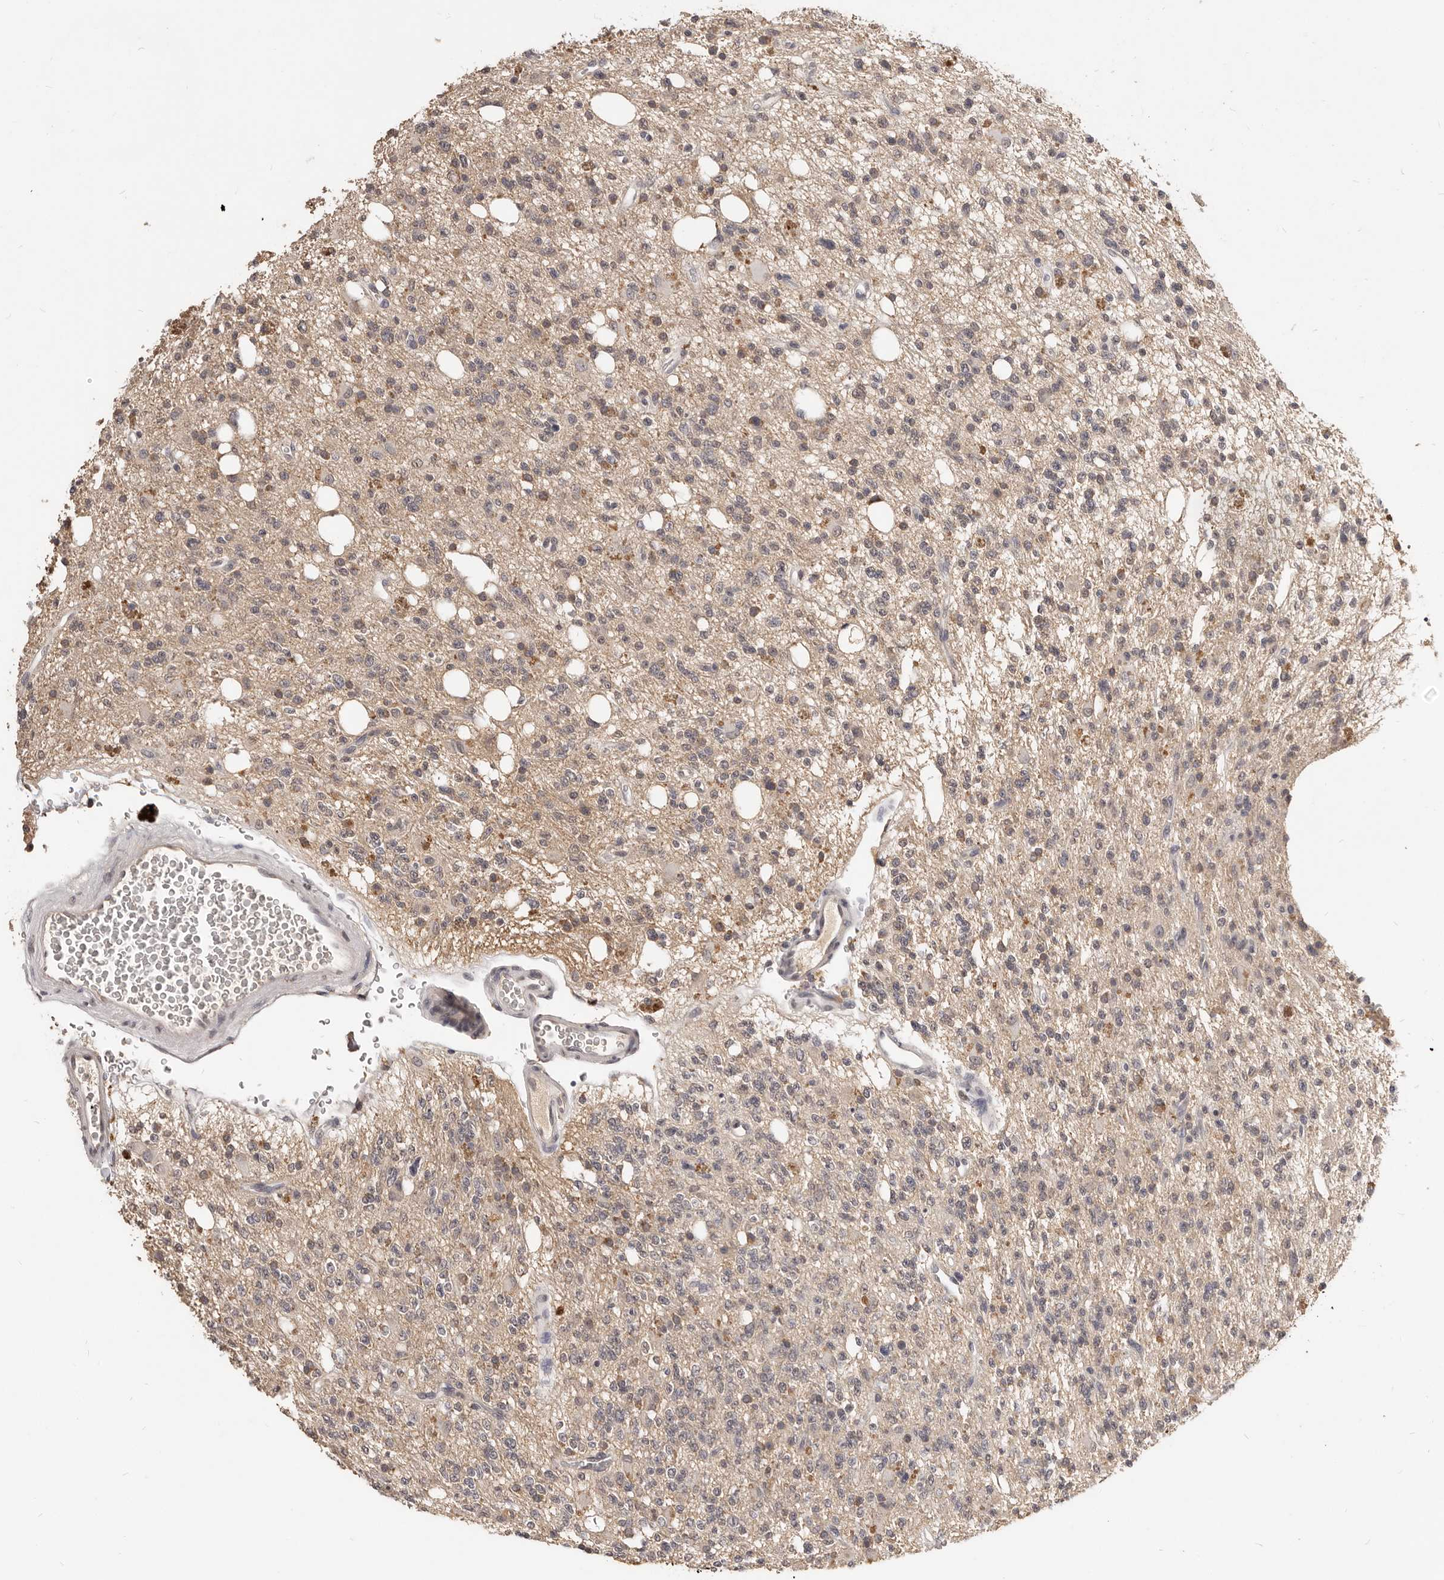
{"staining": {"intensity": "weak", "quantity": ">75%", "location": "cytoplasmic/membranous"}, "tissue": "glioma", "cell_type": "Tumor cells", "image_type": "cancer", "snomed": [{"axis": "morphology", "description": "Glioma, malignant, High grade"}, {"axis": "topography", "description": "Brain"}], "caption": "High-grade glioma (malignant) stained with DAB IHC exhibits low levels of weak cytoplasmic/membranous expression in approximately >75% of tumor cells.", "gene": "TSPAN13", "patient": {"sex": "female", "age": 62}}